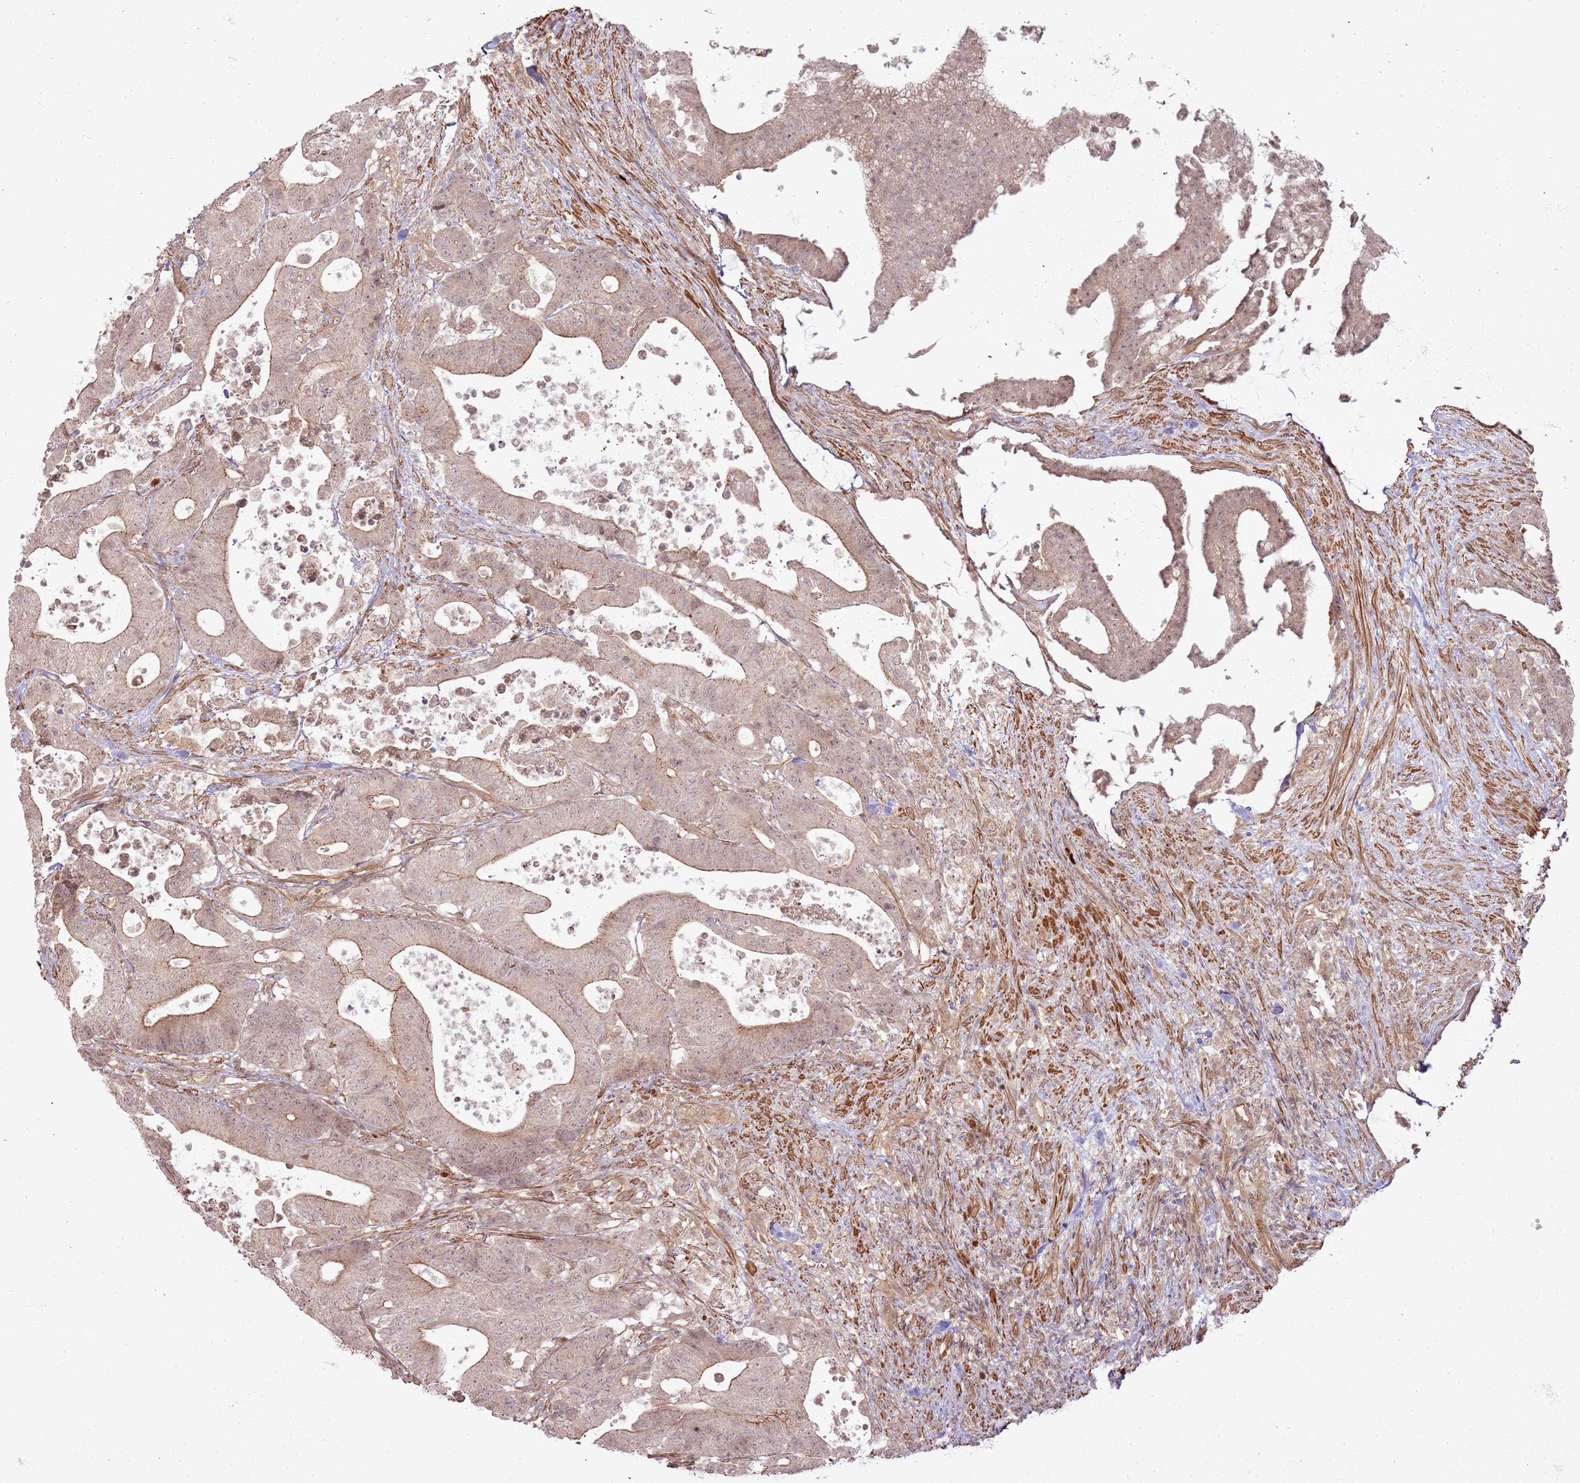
{"staining": {"intensity": "moderate", "quantity": "25%-75%", "location": "cytoplasmic/membranous,nuclear"}, "tissue": "colorectal cancer", "cell_type": "Tumor cells", "image_type": "cancer", "snomed": [{"axis": "morphology", "description": "Adenocarcinoma, NOS"}, {"axis": "topography", "description": "Colon"}], "caption": "Colorectal cancer (adenocarcinoma) stained for a protein demonstrates moderate cytoplasmic/membranous and nuclear positivity in tumor cells. The staining is performed using DAB brown chromogen to label protein expression. The nuclei are counter-stained blue using hematoxylin.", "gene": "ZNF623", "patient": {"sex": "female", "age": 84}}